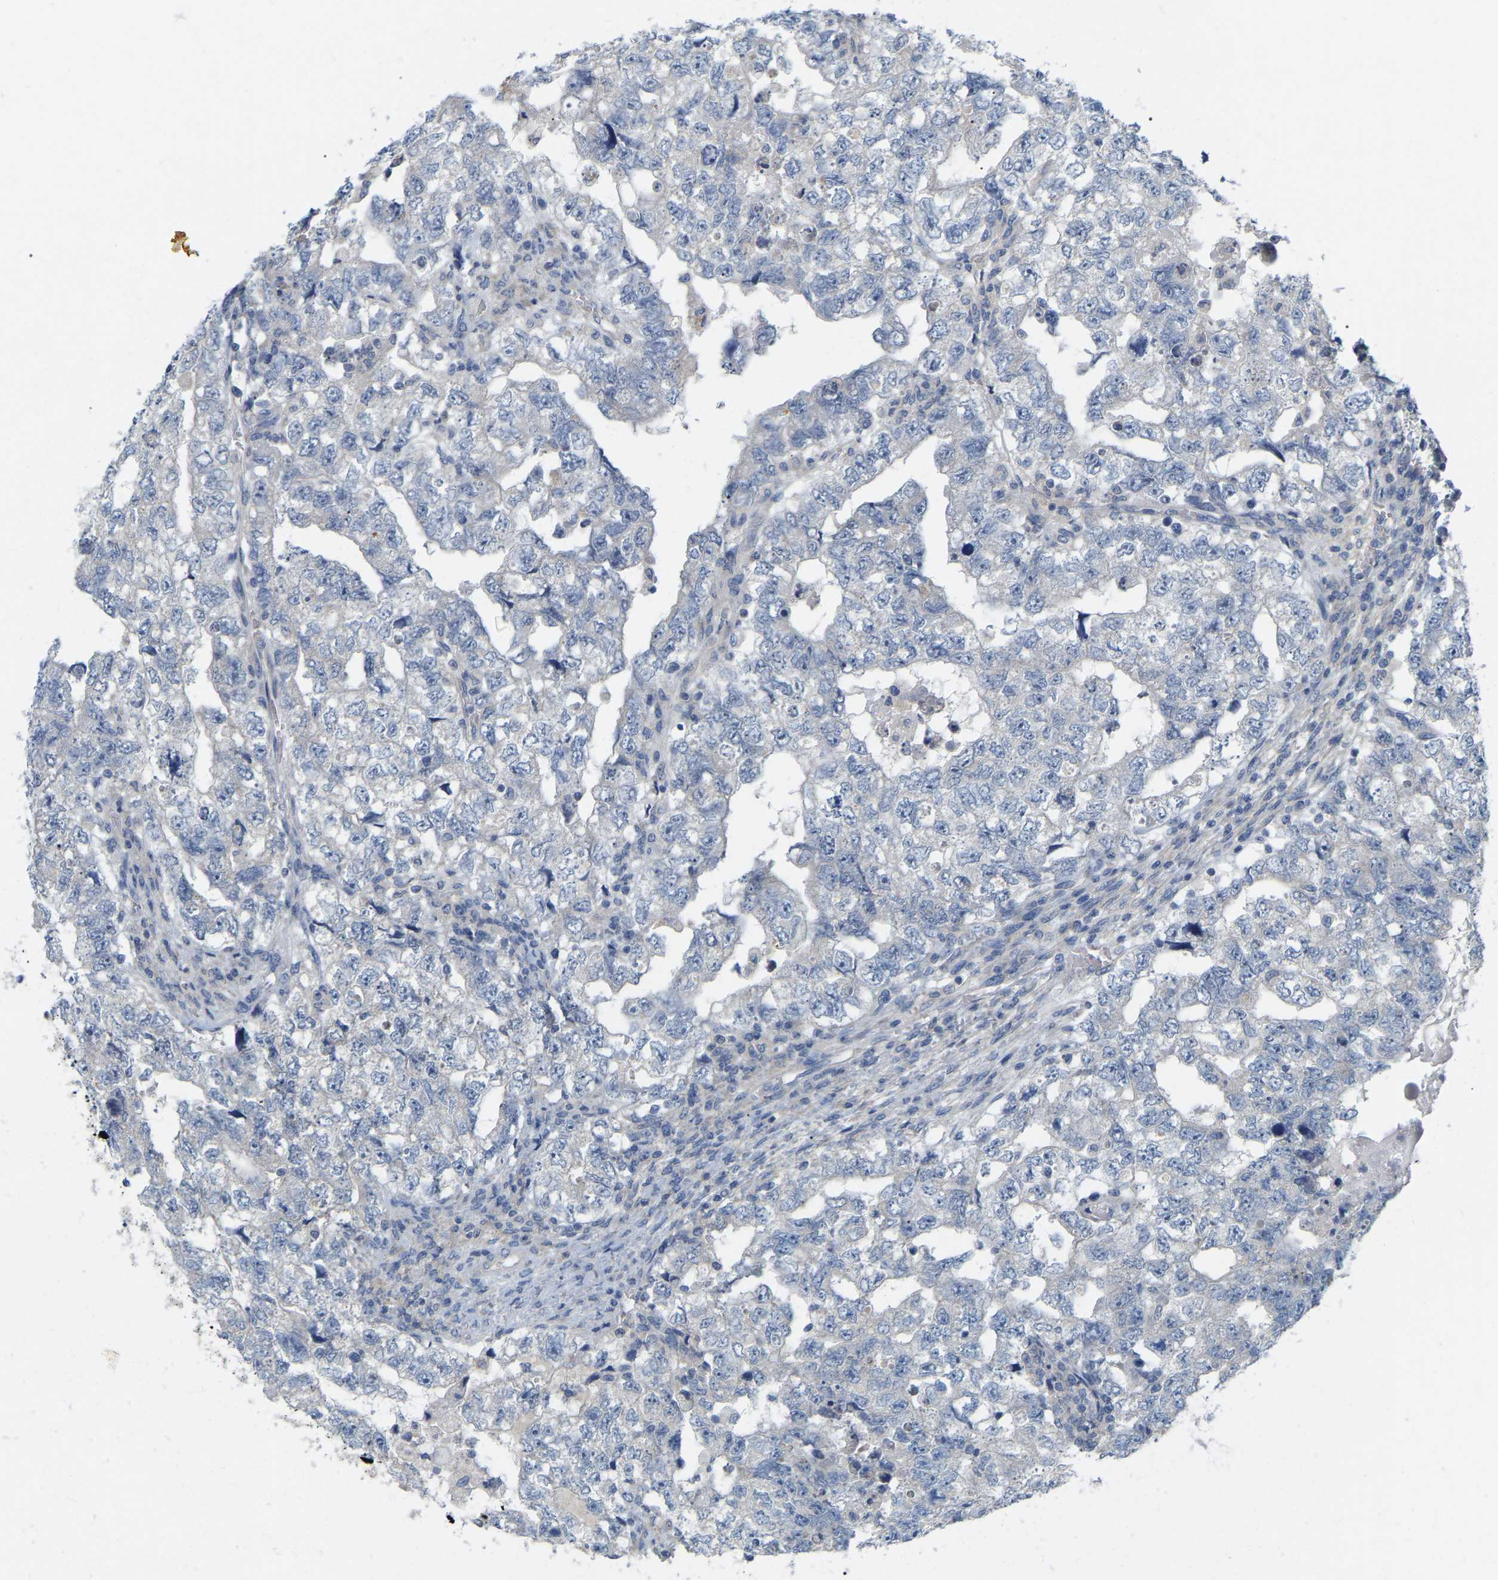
{"staining": {"intensity": "negative", "quantity": "none", "location": "none"}, "tissue": "testis cancer", "cell_type": "Tumor cells", "image_type": "cancer", "snomed": [{"axis": "morphology", "description": "Carcinoma, Embryonal, NOS"}, {"axis": "topography", "description": "Testis"}], "caption": "Protein analysis of embryonal carcinoma (testis) reveals no significant staining in tumor cells.", "gene": "WIPI2", "patient": {"sex": "male", "age": 36}}